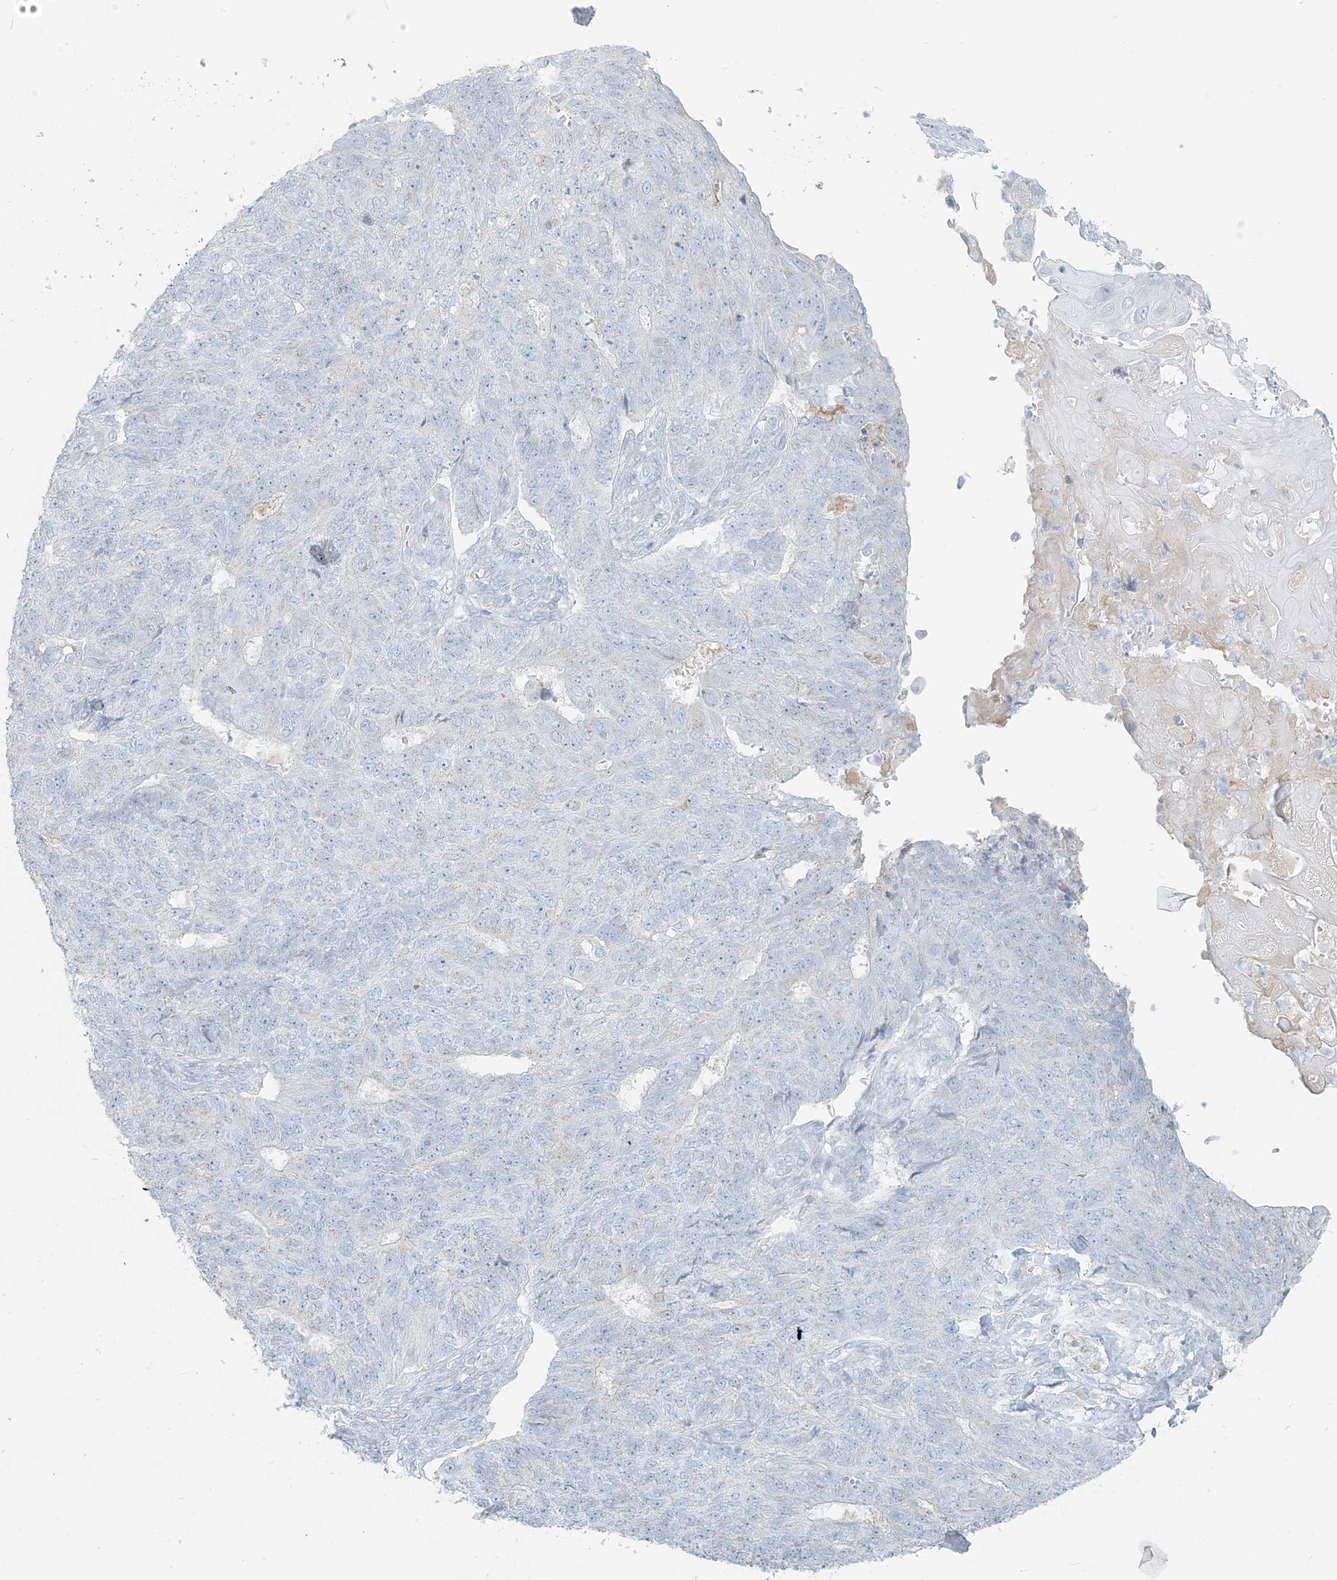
{"staining": {"intensity": "negative", "quantity": "none", "location": "none"}, "tissue": "endometrial cancer", "cell_type": "Tumor cells", "image_type": "cancer", "snomed": [{"axis": "morphology", "description": "Adenocarcinoma, NOS"}, {"axis": "topography", "description": "Endometrium"}], "caption": "Tumor cells show no significant positivity in endometrial adenocarcinoma. The staining is performed using DAB brown chromogen with nuclei counter-stained in using hematoxylin.", "gene": "SCML1", "patient": {"sex": "female", "age": 32}}